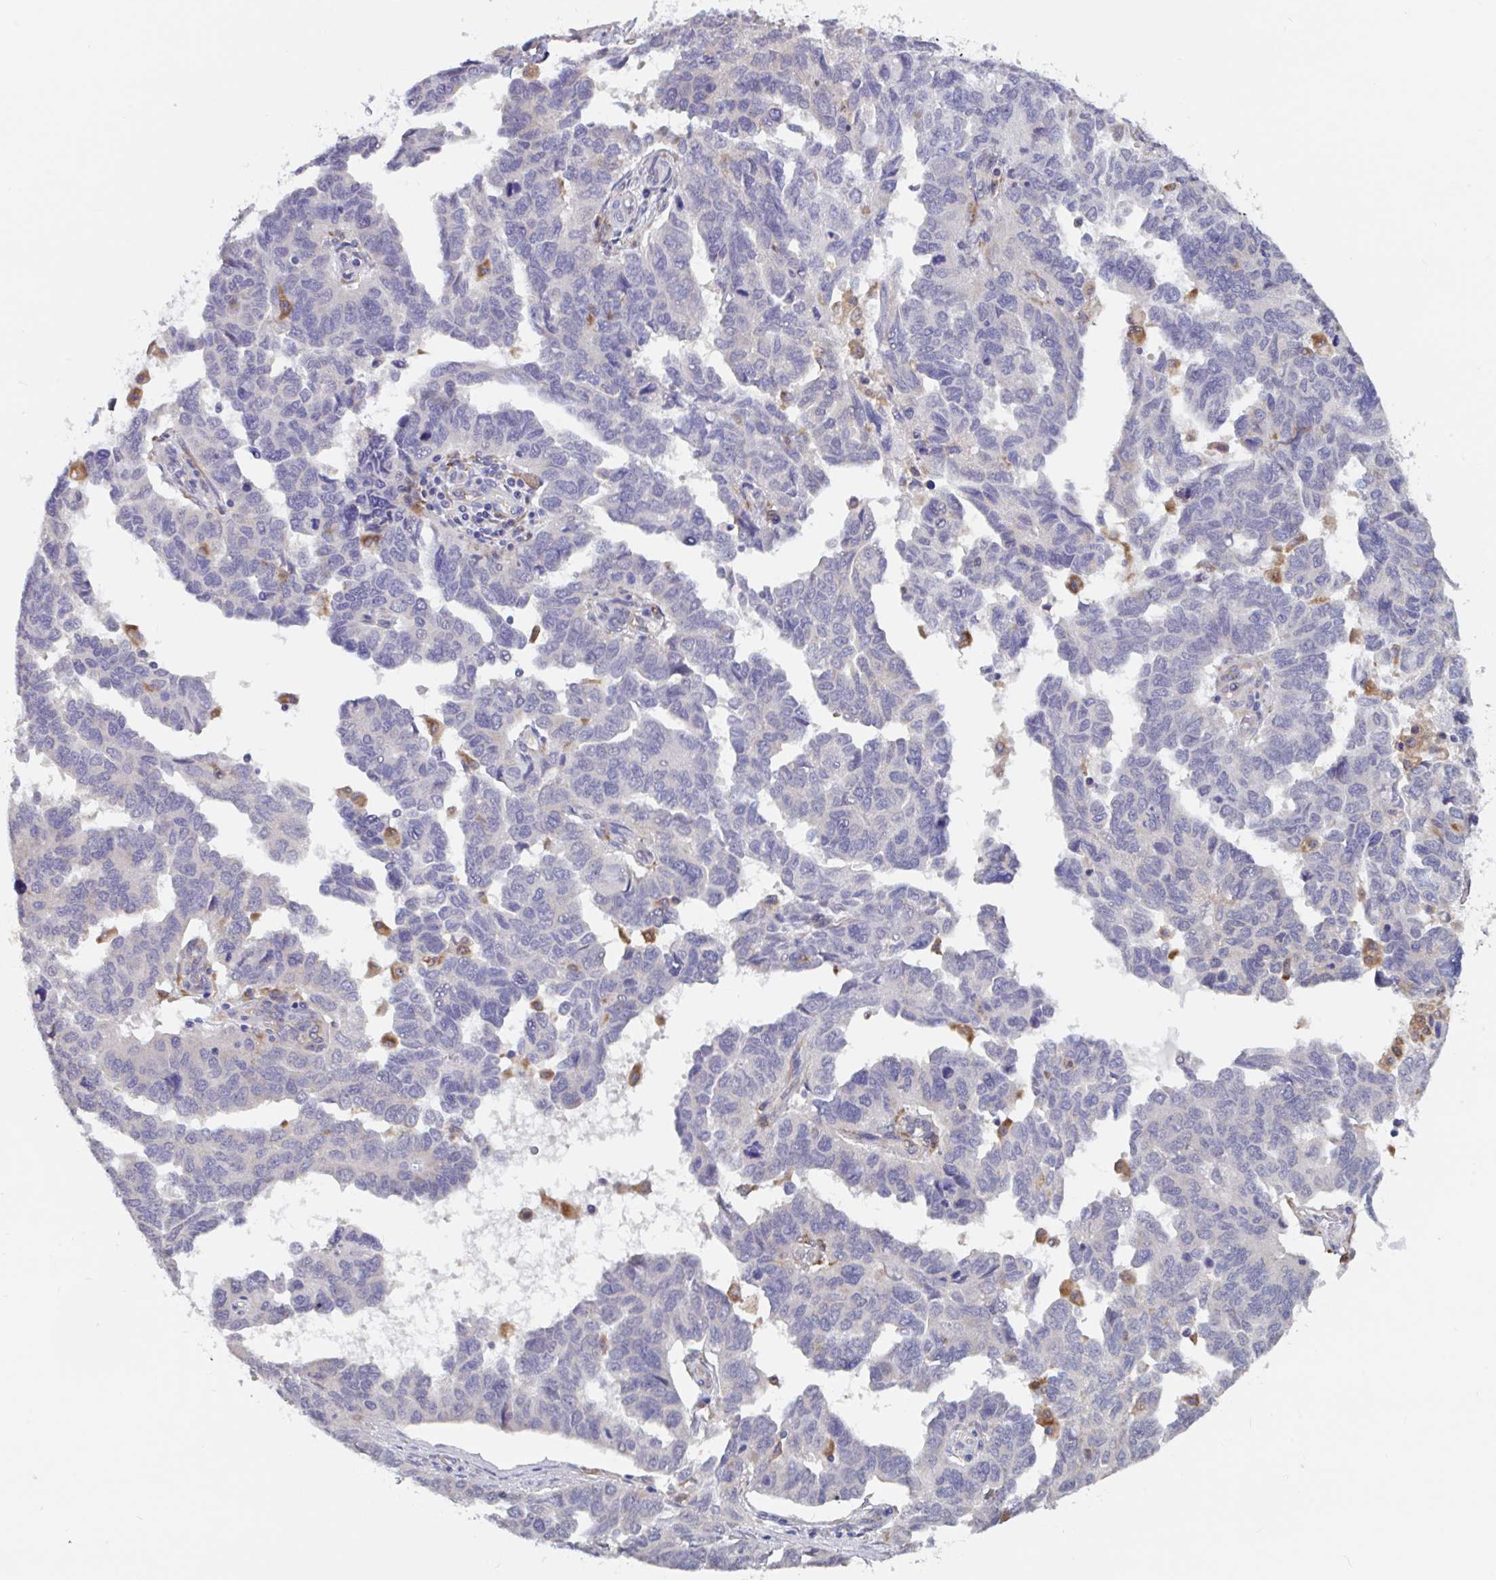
{"staining": {"intensity": "negative", "quantity": "none", "location": "none"}, "tissue": "ovarian cancer", "cell_type": "Tumor cells", "image_type": "cancer", "snomed": [{"axis": "morphology", "description": "Cystadenocarcinoma, serous, NOS"}, {"axis": "topography", "description": "Ovary"}], "caption": "Tumor cells show no significant expression in ovarian cancer.", "gene": "SNX8", "patient": {"sex": "female", "age": 64}}